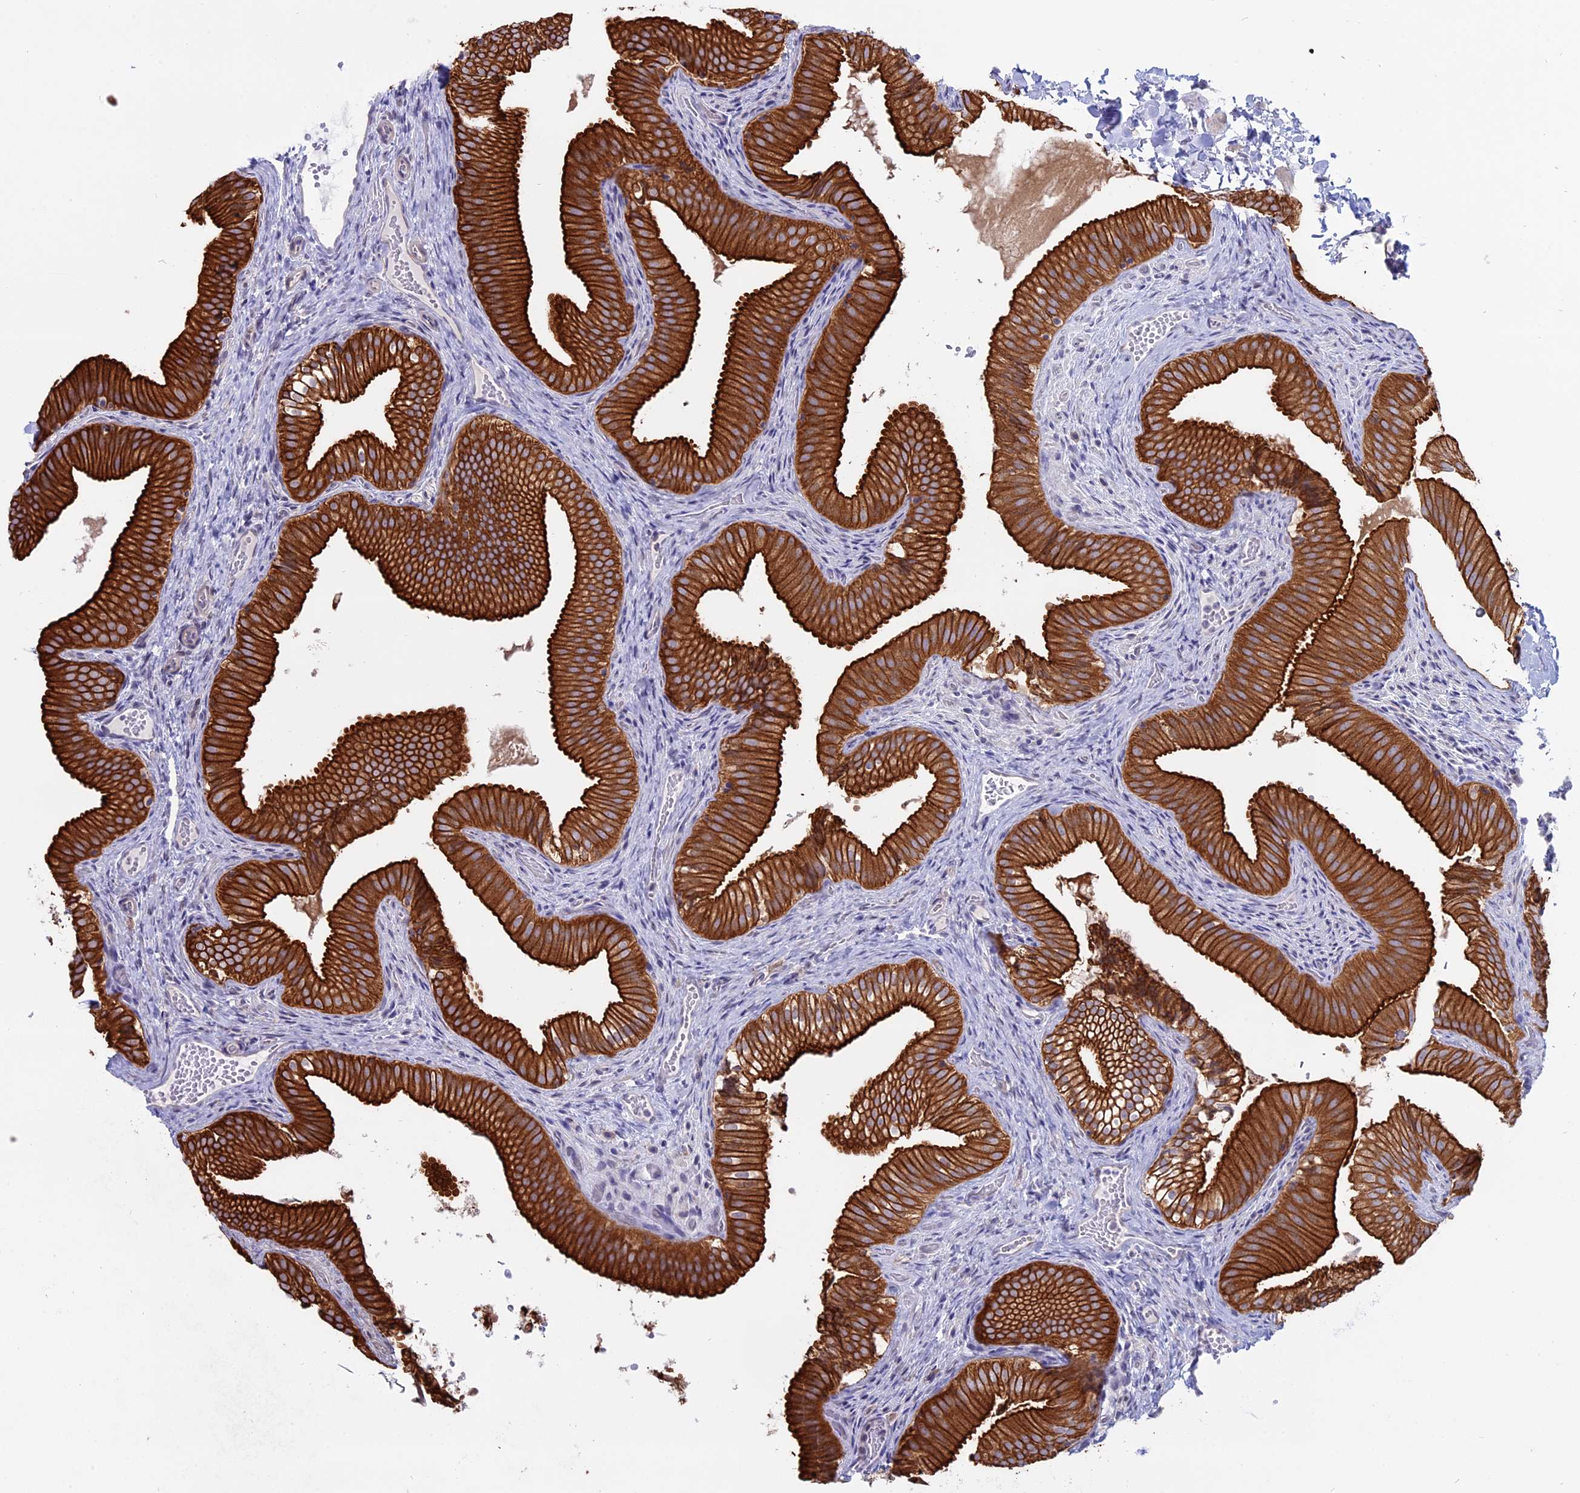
{"staining": {"intensity": "strong", "quantity": ">75%", "location": "cytoplasmic/membranous"}, "tissue": "gallbladder", "cell_type": "Glandular cells", "image_type": "normal", "snomed": [{"axis": "morphology", "description": "Normal tissue, NOS"}, {"axis": "topography", "description": "Gallbladder"}], "caption": "Protein expression analysis of normal gallbladder displays strong cytoplasmic/membranous staining in approximately >75% of glandular cells. The staining is performed using DAB brown chromogen to label protein expression. The nuclei are counter-stained blue using hematoxylin.", "gene": "MYO5B", "patient": {"sex": "female", "age": 30}}